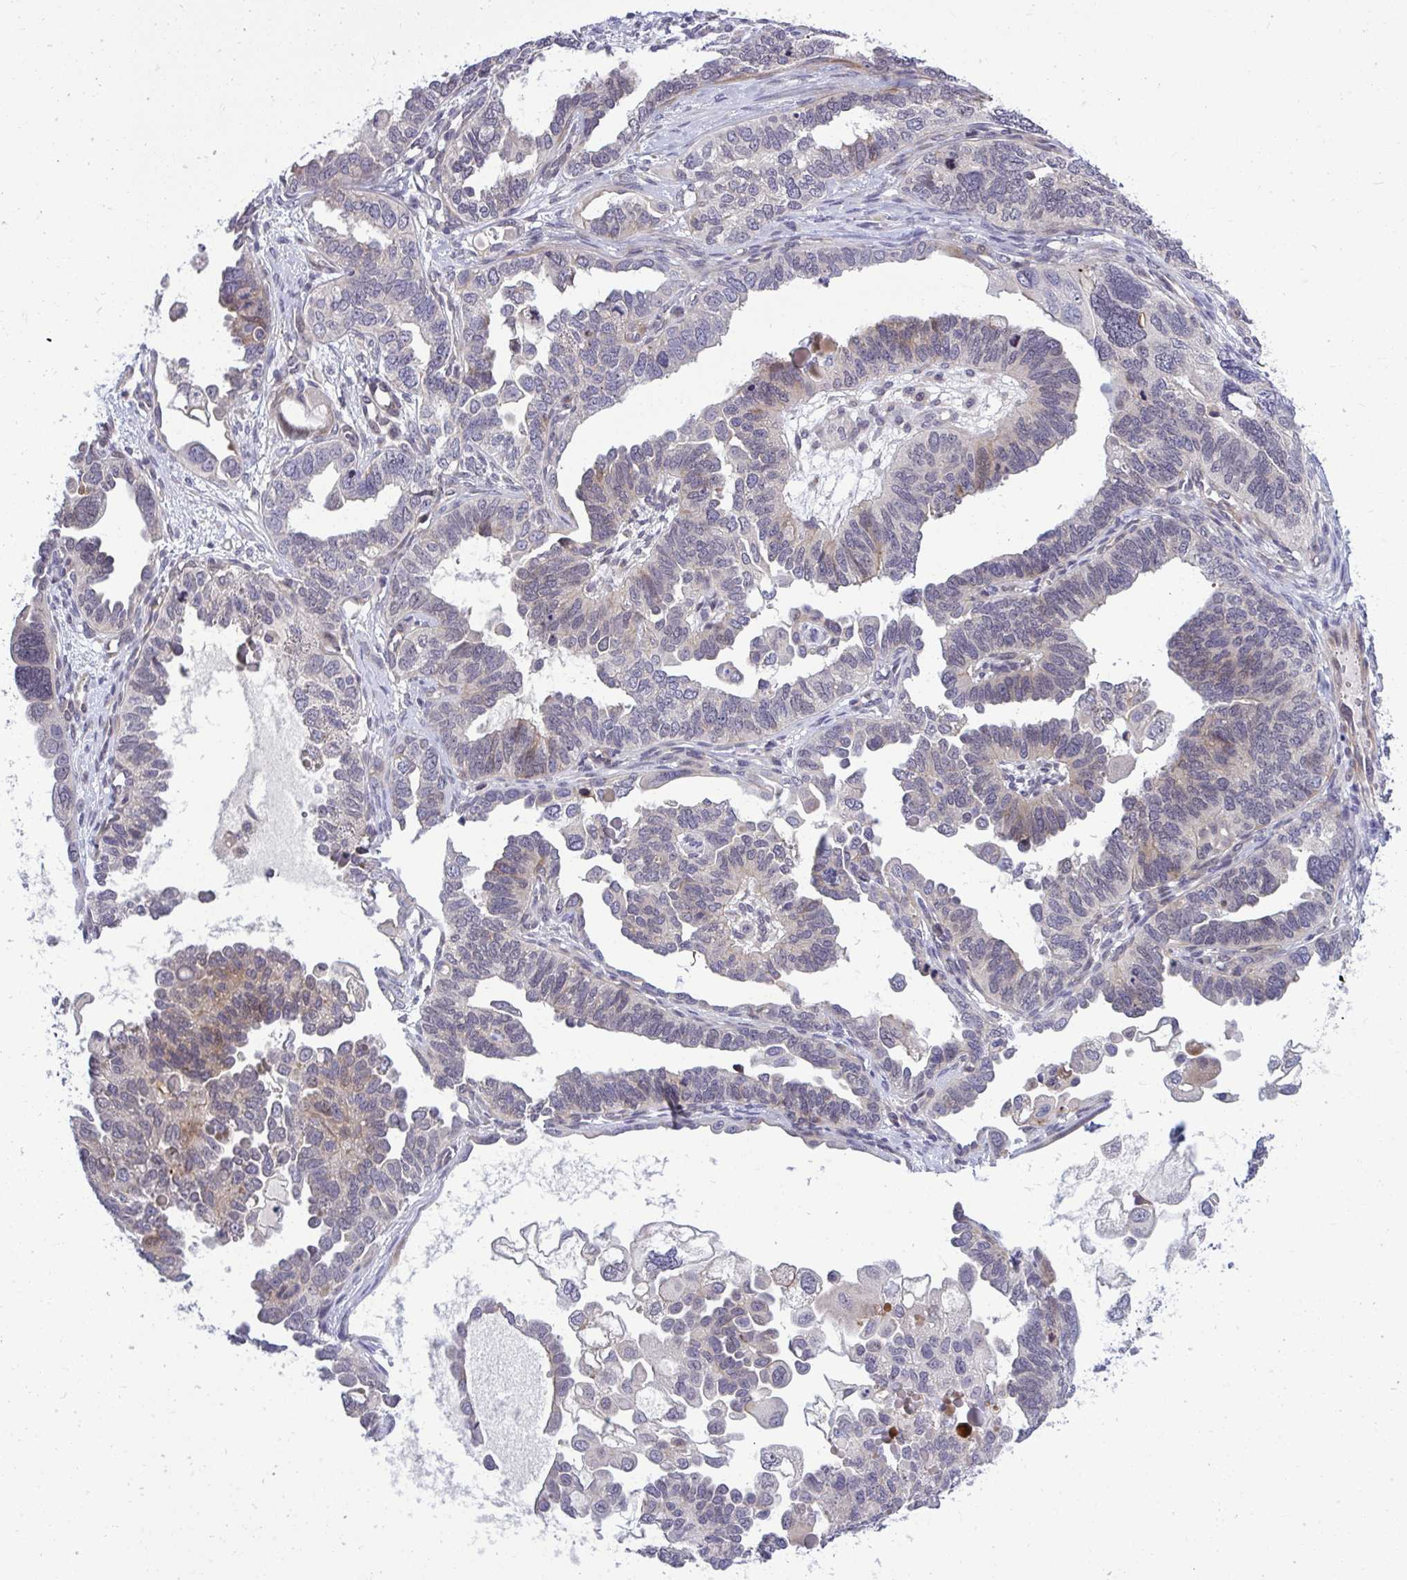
{"staining": {"intensity": "moderate", "quantity": "<25%", "location": "cytoplasmic/membranous"}, "tissue": "ovarian cancer", "cell_type": "Tumor cells", "image_type": "cancer", "snomed": [{"axis": "morphology", "description": "Cystadenocarcinoma, serous, NOS"}, {"axis": "topography", "description": "Ovary"}], "caption": "A brown stain shows moderate cytoplasmic/membranous expression of a protein in human serous cystadenocarcinoma (ovarian) tumor cells.", "gene": "HMBOX1", "patient": {"sex": "female", "age": 51}}